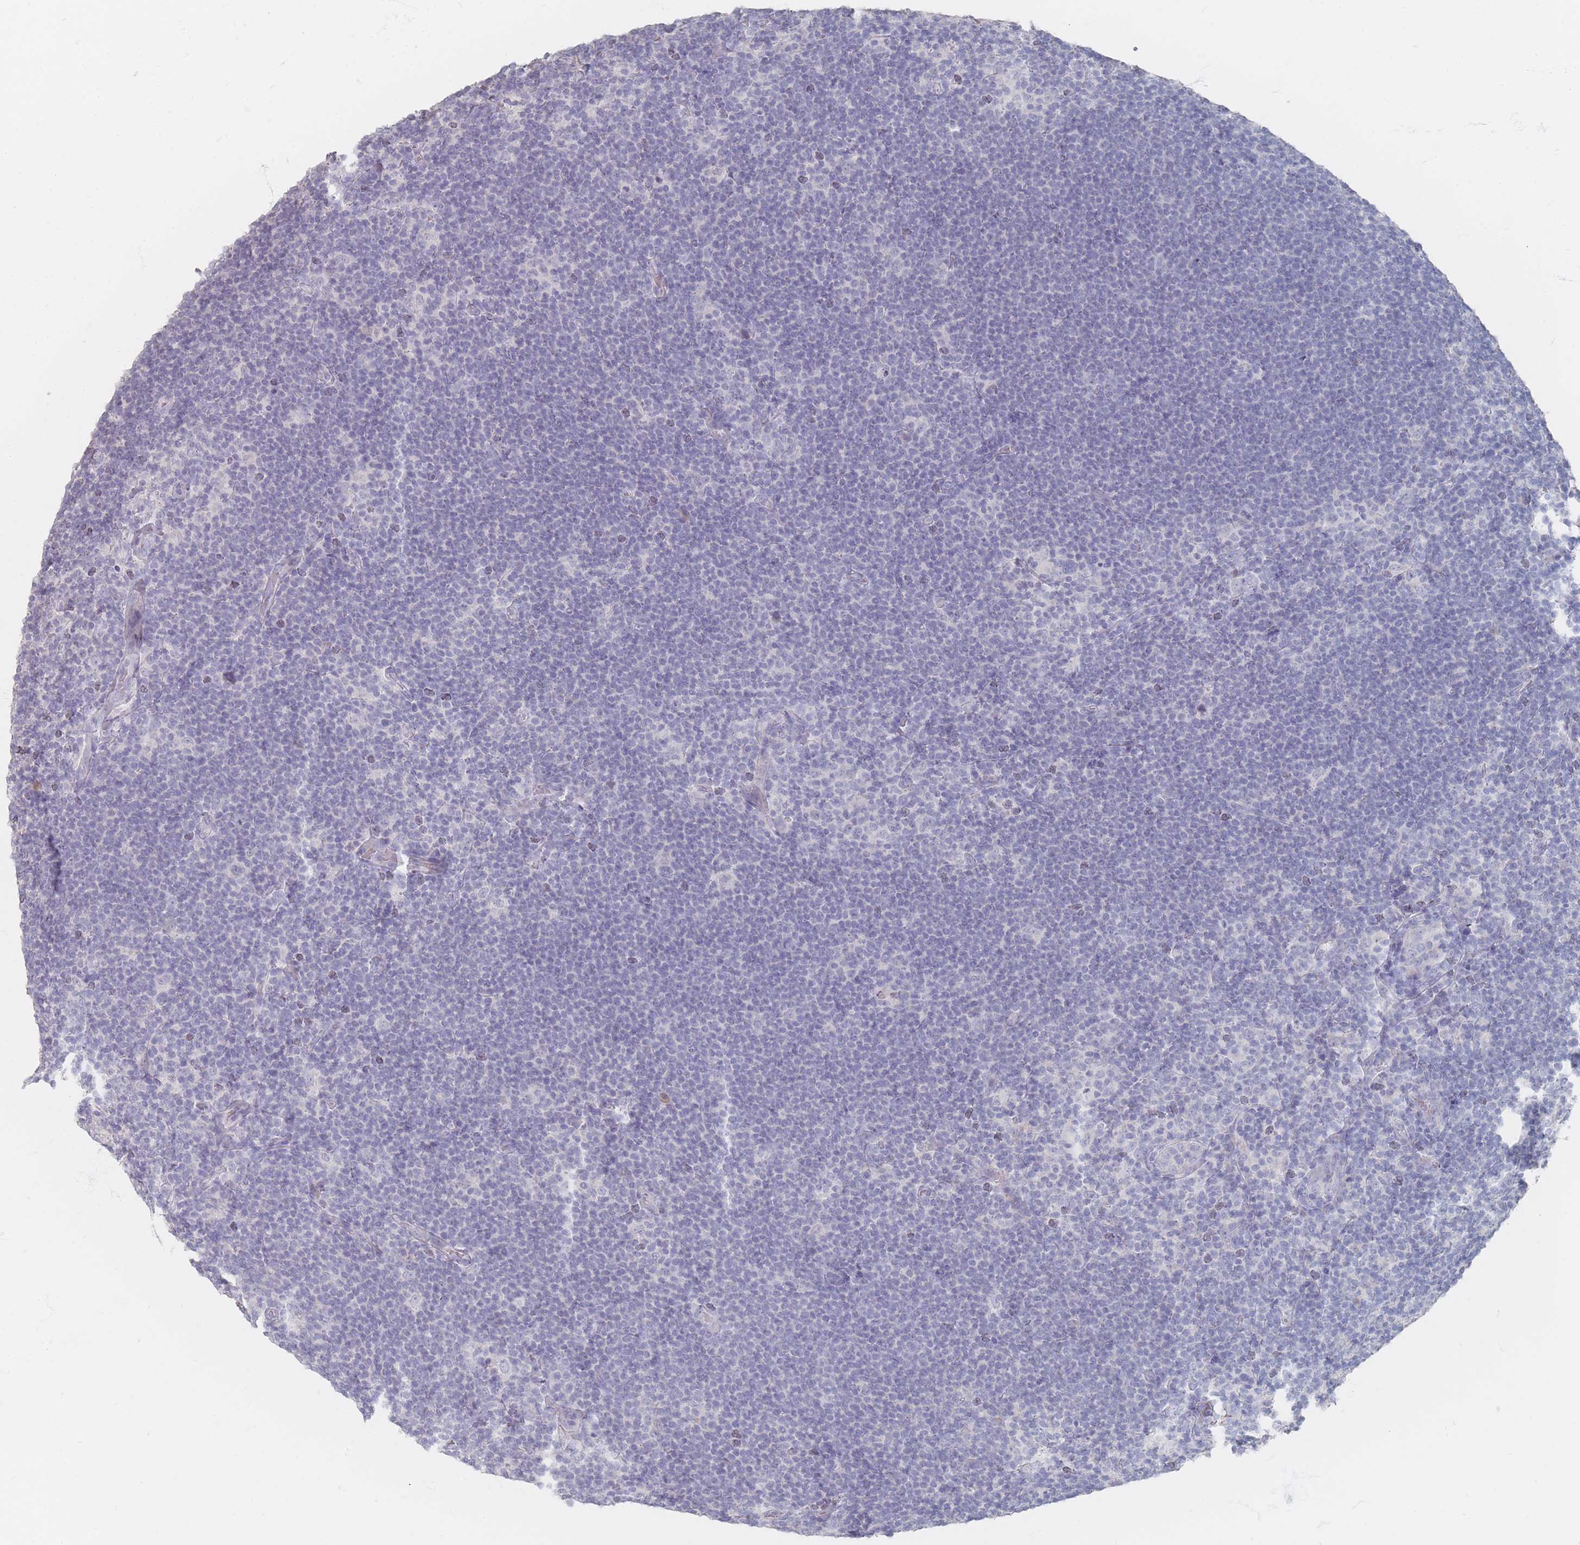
{"staining": {"intensity": "negative", "quantity": "none", "location": "none"}, "tissue": "lymphoma", "cell_type": "Tumor cells", "image_type": "cancer", "snomed": [{"axis": "morphology", "description": "Hodgkin's disease, NOS"}, {"axis": "topography", "description": "Lymph node"}], "caption": "The photomicrograph reveals no significant expression in tumor cells of lymphoma. (IHC, brightfield microscopy, high magnification).", "gene": "HELZ2", "patient": {"sex": "female", "age": 57}}